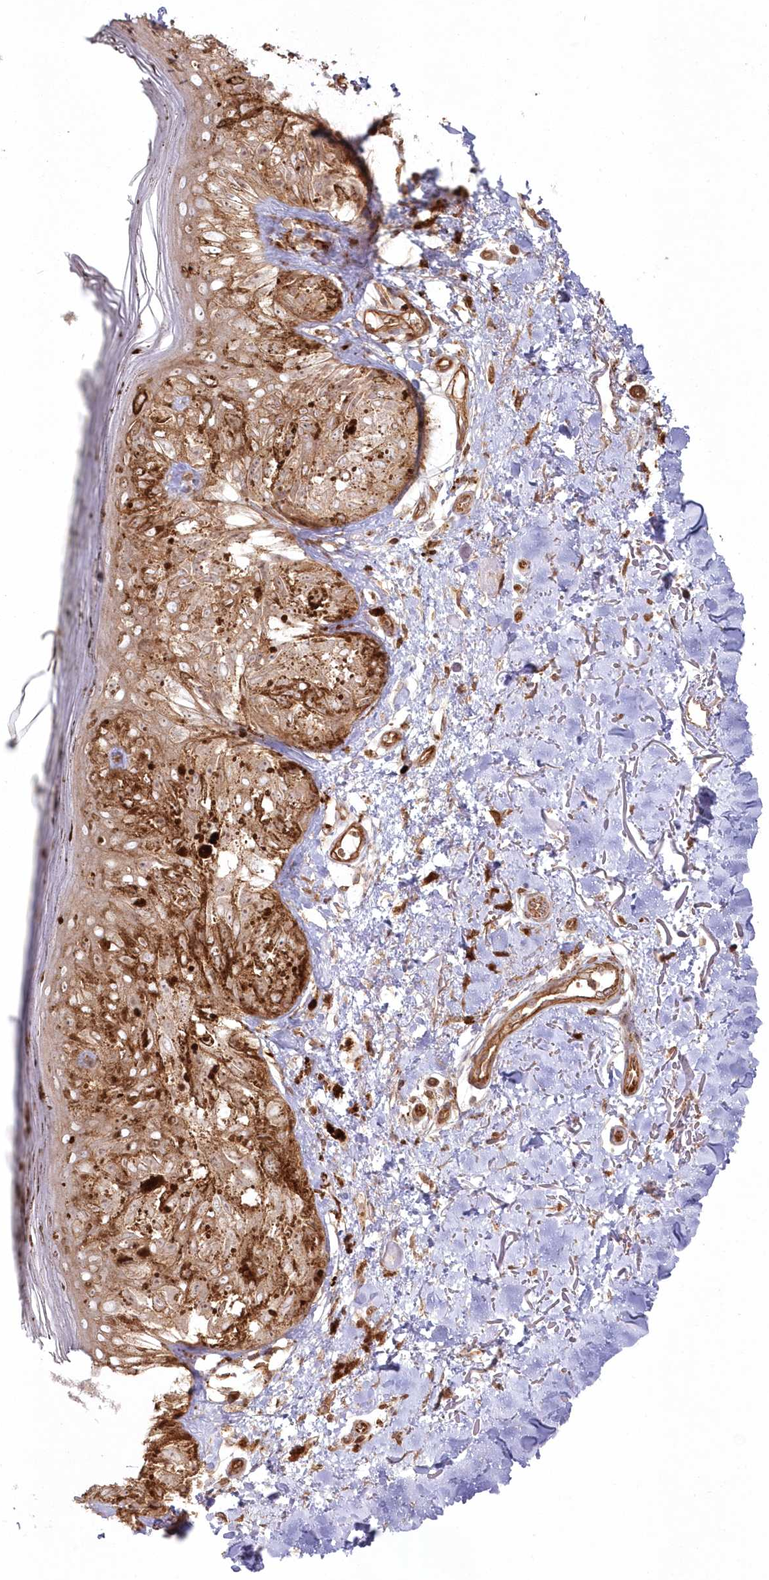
{"staining": {"intensity": "moderate", "quantity": ">75%", "location": "cytoplasmic/membranous"}, "tissue": "melanoma", "cell_type": "Tumor cells", "image_type": "cancer", "snomed": [{"axis": "morphology", "description": "Malignant melanoma, NOS"}, {"axis": "topography", "description": "Skin"}], "caption": "Tumor cells display medium levels of moderate cytoplasmic/membranous staining in approximately >75% of cells in human malignant melanoma.", "gene": "RGCC", "patient": {"sex": "female", "age": 50}}